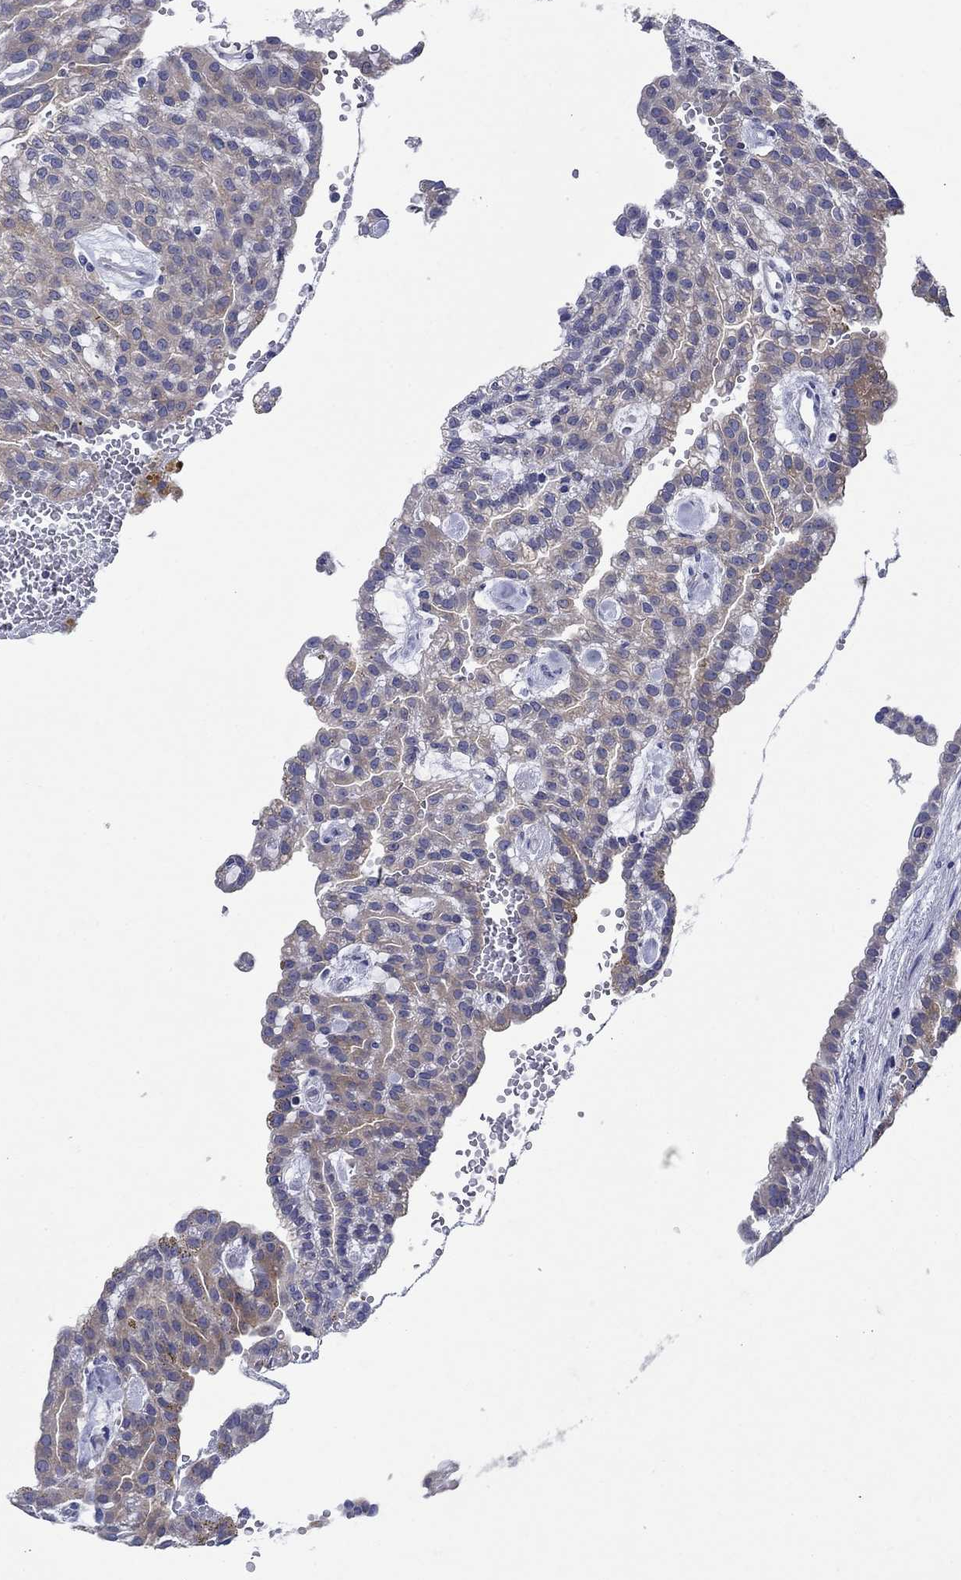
{"staining": {"intensity": "weak", "quantity": "25%-75%", "location": "cytoplasmic/membranous"}, "tissue": "renal cancer", "cell_type": "Tumor cells", "image_type": "cancer", "snomed": [{"axis": "morphology", "description": "Adenocarcinoma, NOS"}, {"axis": "topography", "description": "Kidney"}], "caption": "The micrograph reveals a brown stain indicating the presence of a protein in the cytoplasmic/membranous of tumor cells in renal cancer (adenocarcinoma). (DAB IHC with brightfield microscopy, high magnification).", "gene": "SULT2B1", "patient": {"sex": "male", "age": 63}}